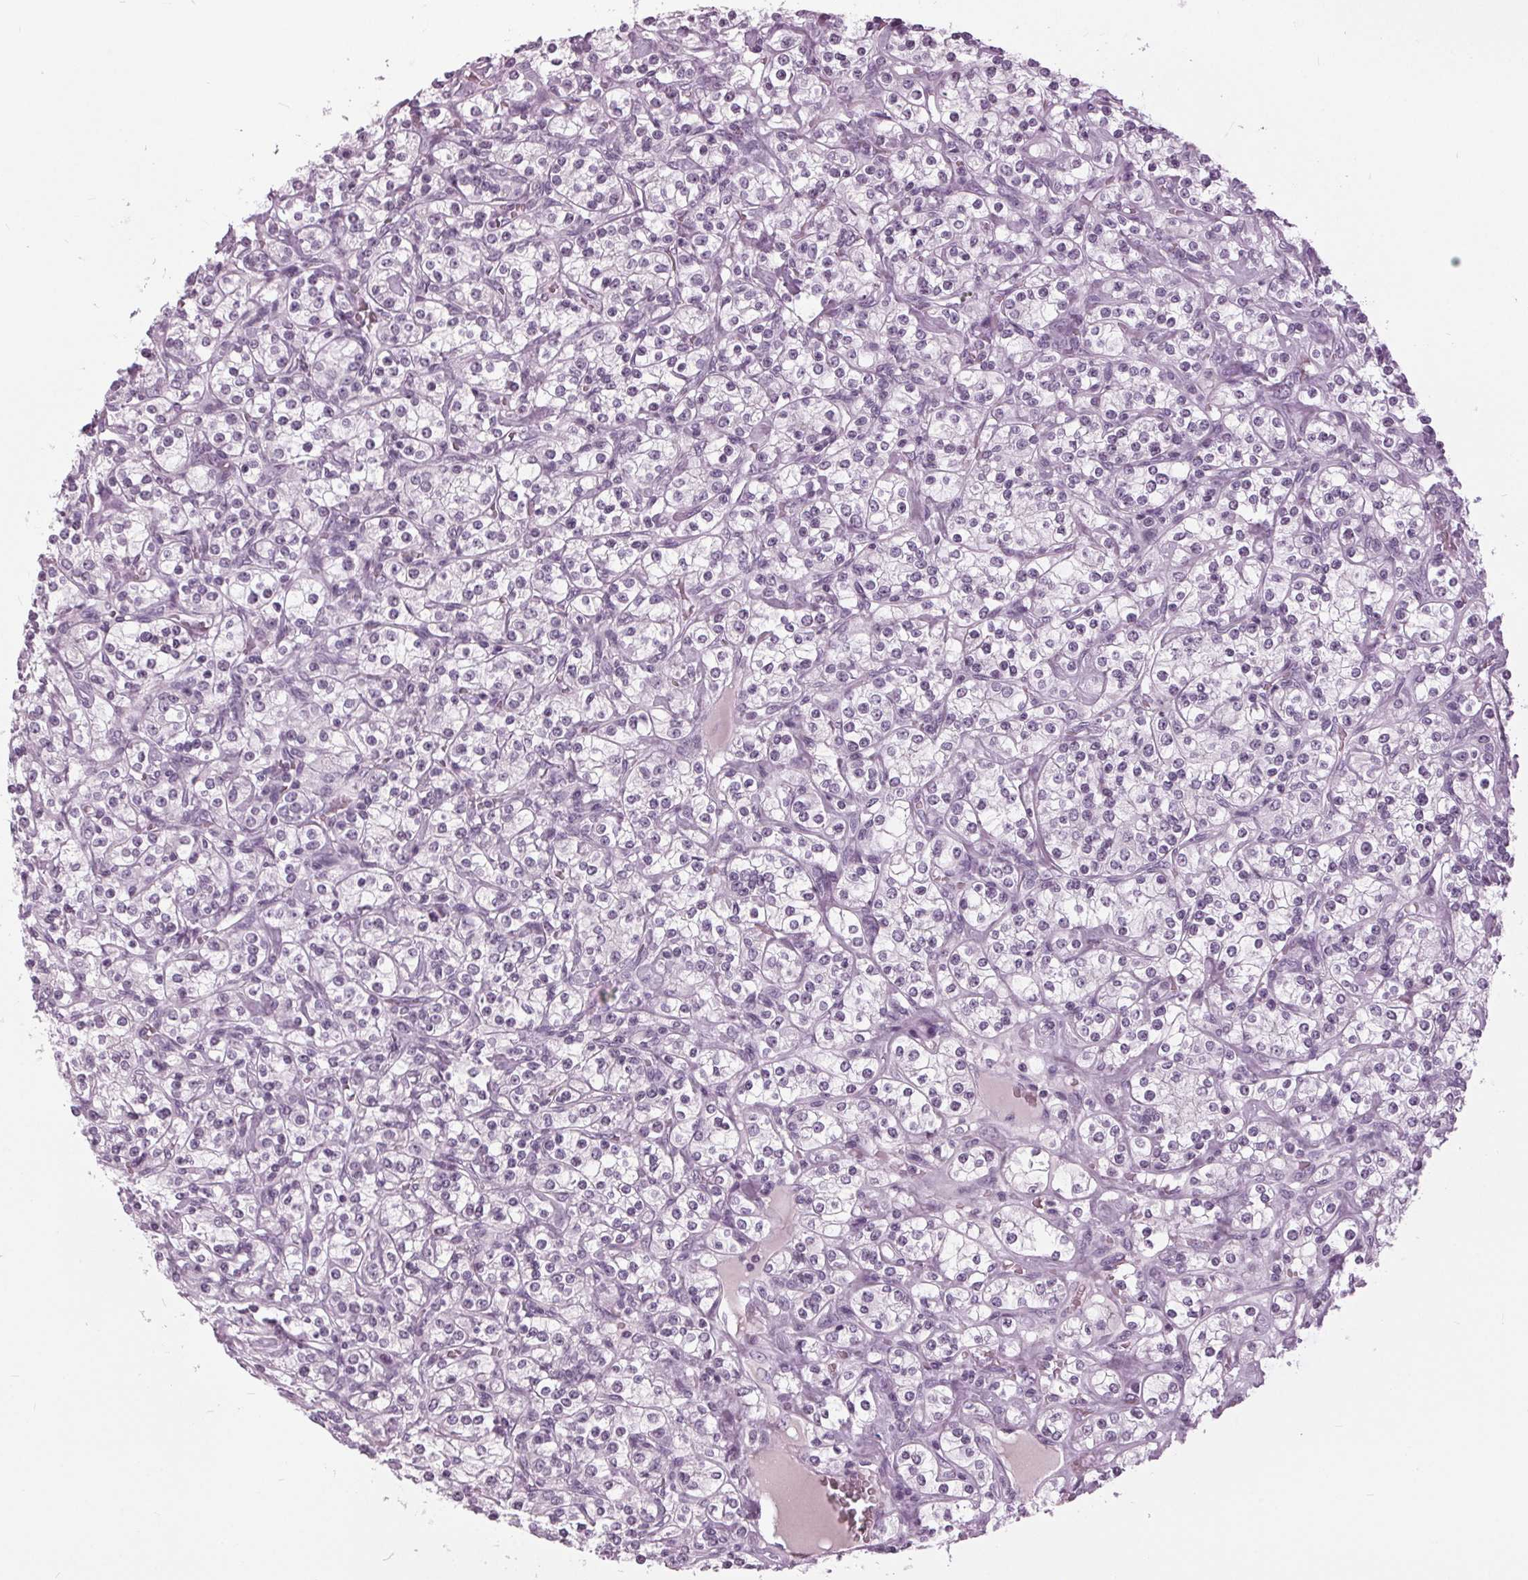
{"staining": {"intensity": "negative", "quantity": "none", "location": "none"}, "tissue": "renal cancer", "cell_type": "Tumor cells", "image_type": "cancer", "snomed": [{"axis": "morphology", "description": "Adenocarcinoma, NOS"}, {"axis": "topography", "description": "Kidney"}], "caption": "This is an IHC micrograph of human renal cancer (adenocarcinoma). There is no positivity in tumor cells.", "gene": "SLC9A4", "patient": {"sex": "male", "age": 77}}